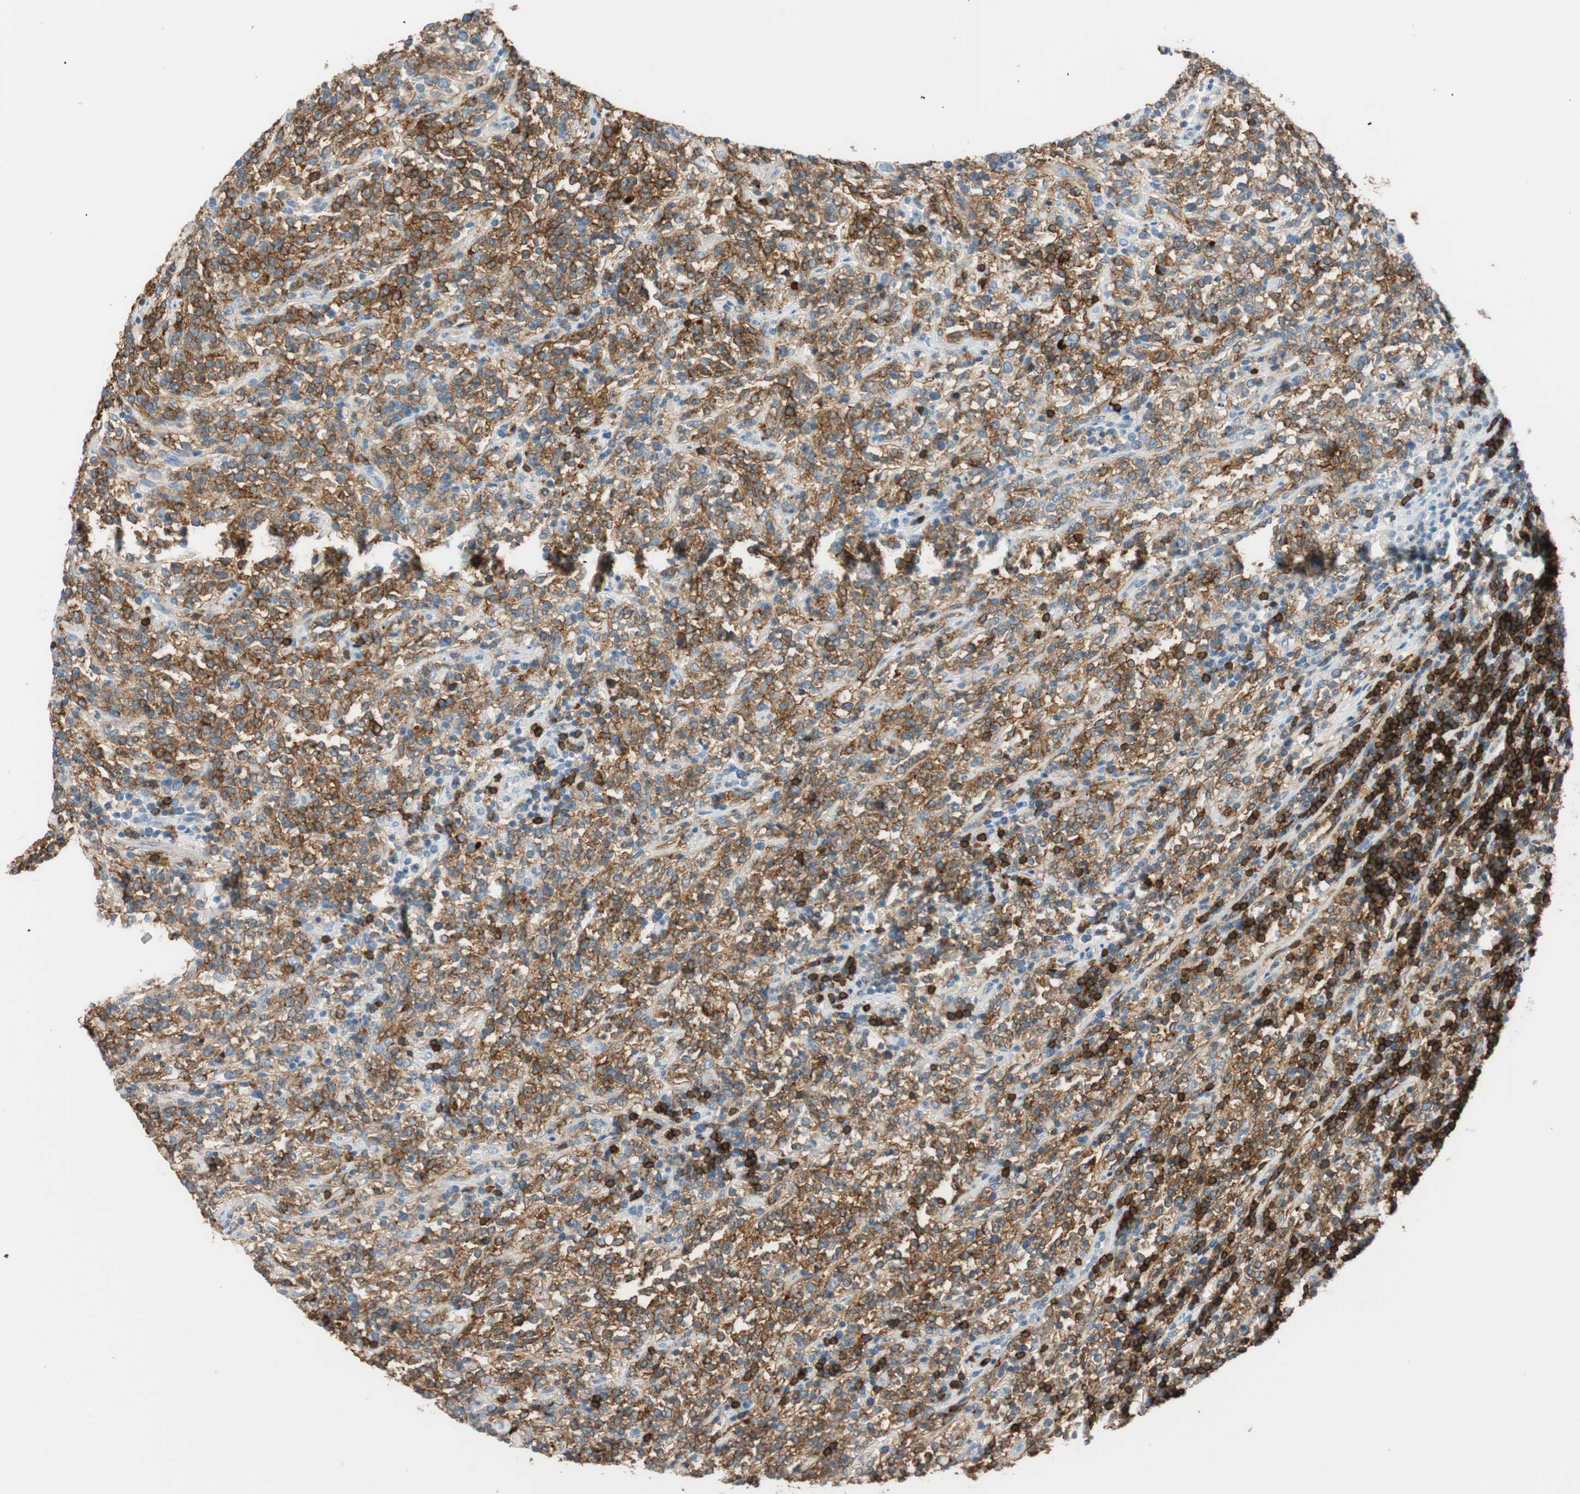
{"staining": {"intensity": "strong", "quantity": ">75%", "location": "cytoplasmic/membranous"}, "tissue": "lymphoma", "cell_type": "Tumor cells", "image_type": "cancer", "snomed": [{"axis": "morphology", "description": "Malignant lymphoma, non-Hodgkin's type, High grade"}, {"axis": "topography", "description": "Soft tissue"}], "caption": "Protein expression analysis of malignant lymphoma, non-Hodgkin's type (high-grade) demonstrates strong cytoplasmic/membranous positivity in approximately >75% of tumor cells.", "gene": "TNFRSF13C", "patient": {"sex": "male", "age": 18}}